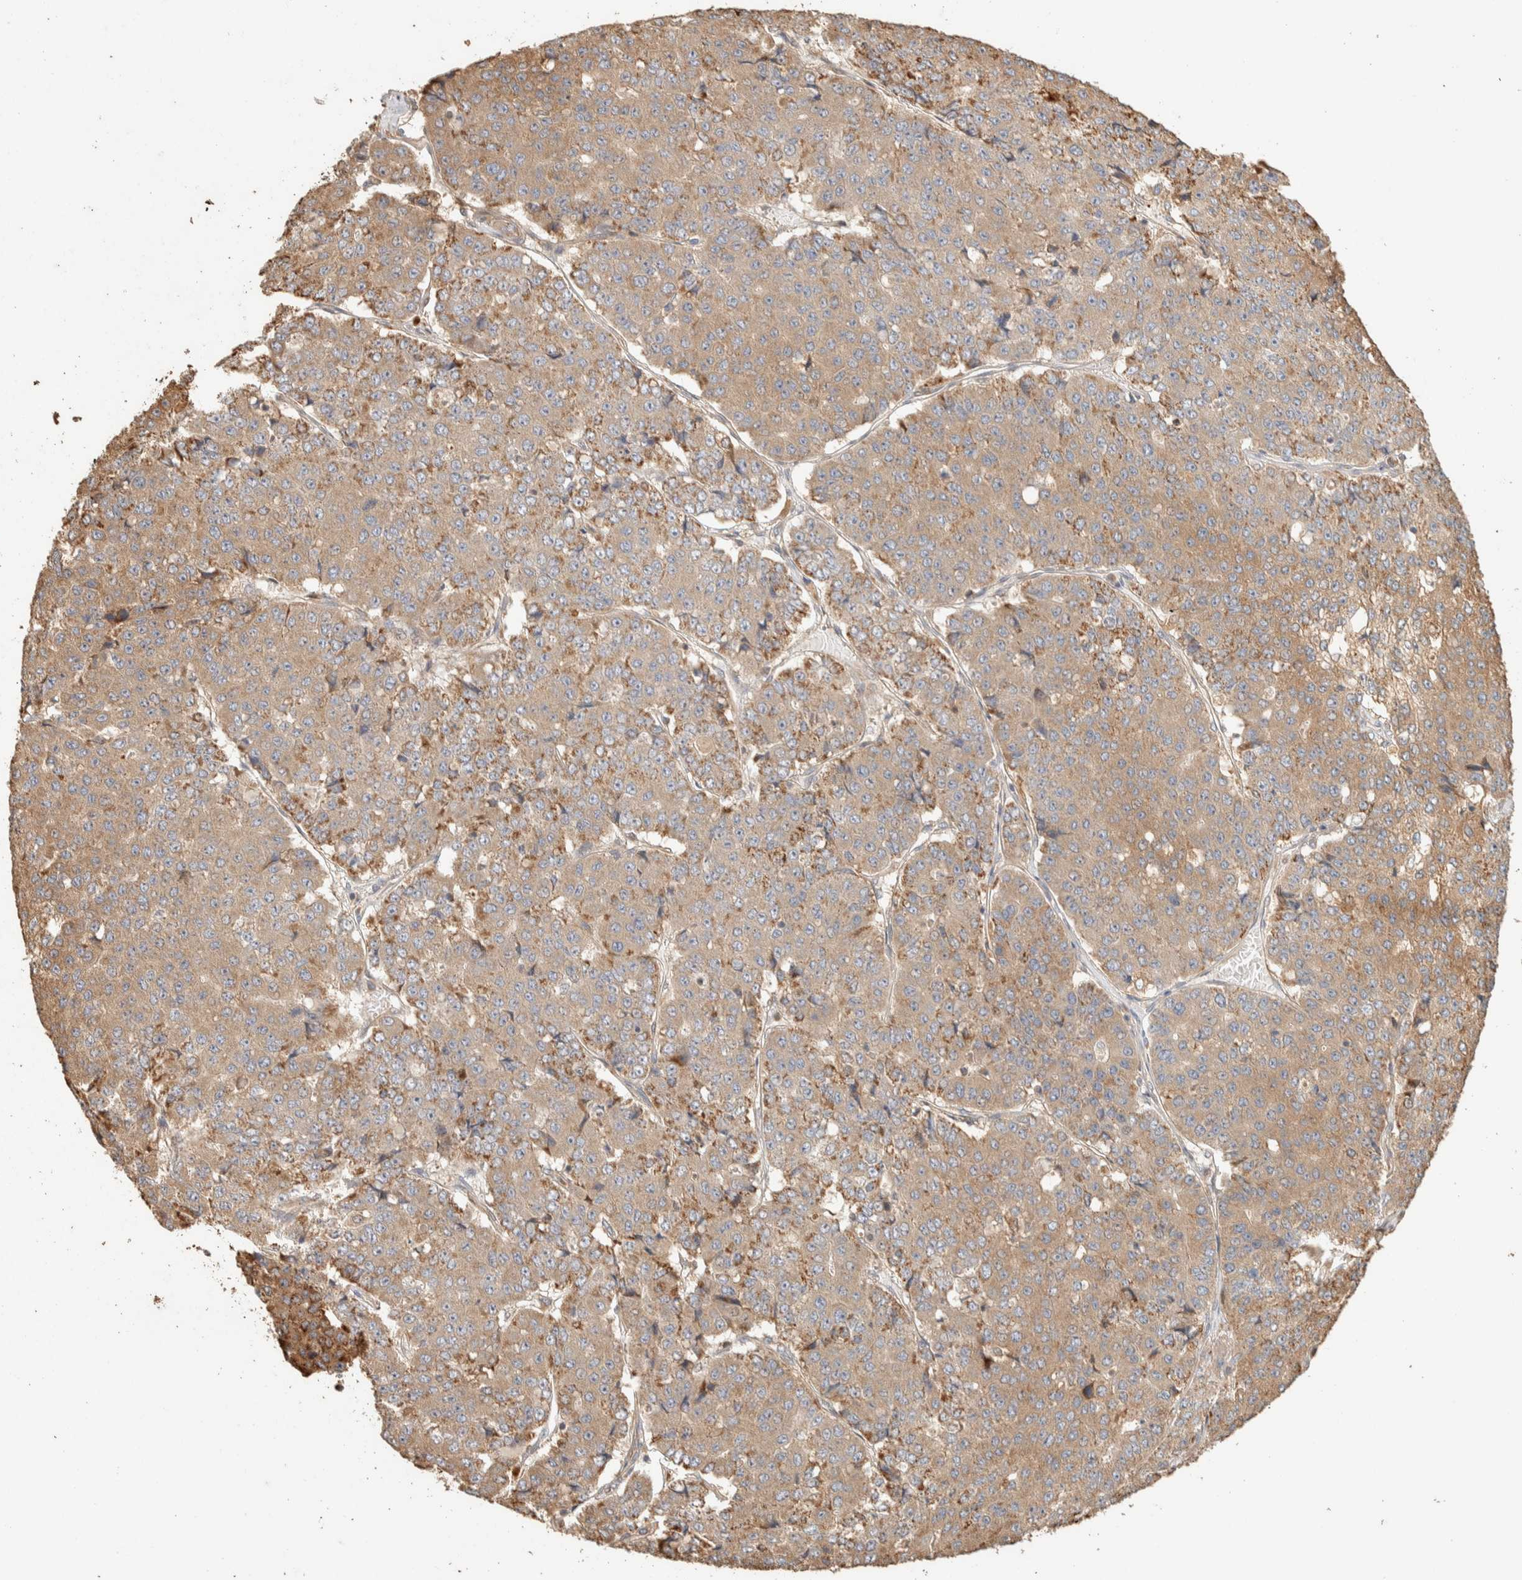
{"staining": {"intensity": "weak", "quantity": ">75%", "location": "cytoplasmic/membranous"}, "tissue": "pancreatic cancer", "cell_type": "Tumor cells", "image_type": "cancer", "snomed": [{"axis": "morphology", "description": "Adenocarcinoma, NOS"}, {"axis": "topography", "description": "Pancreas"}], "caption": "Pancreatic cancer (adenocarcinoma) was stained to show a protein in brown. There is low levels of weak cytoplasmic/membranous expression in about >75% of tumor cells.", "gene": "EXOC7", "patient": {"sex": "male", "age": 50}}